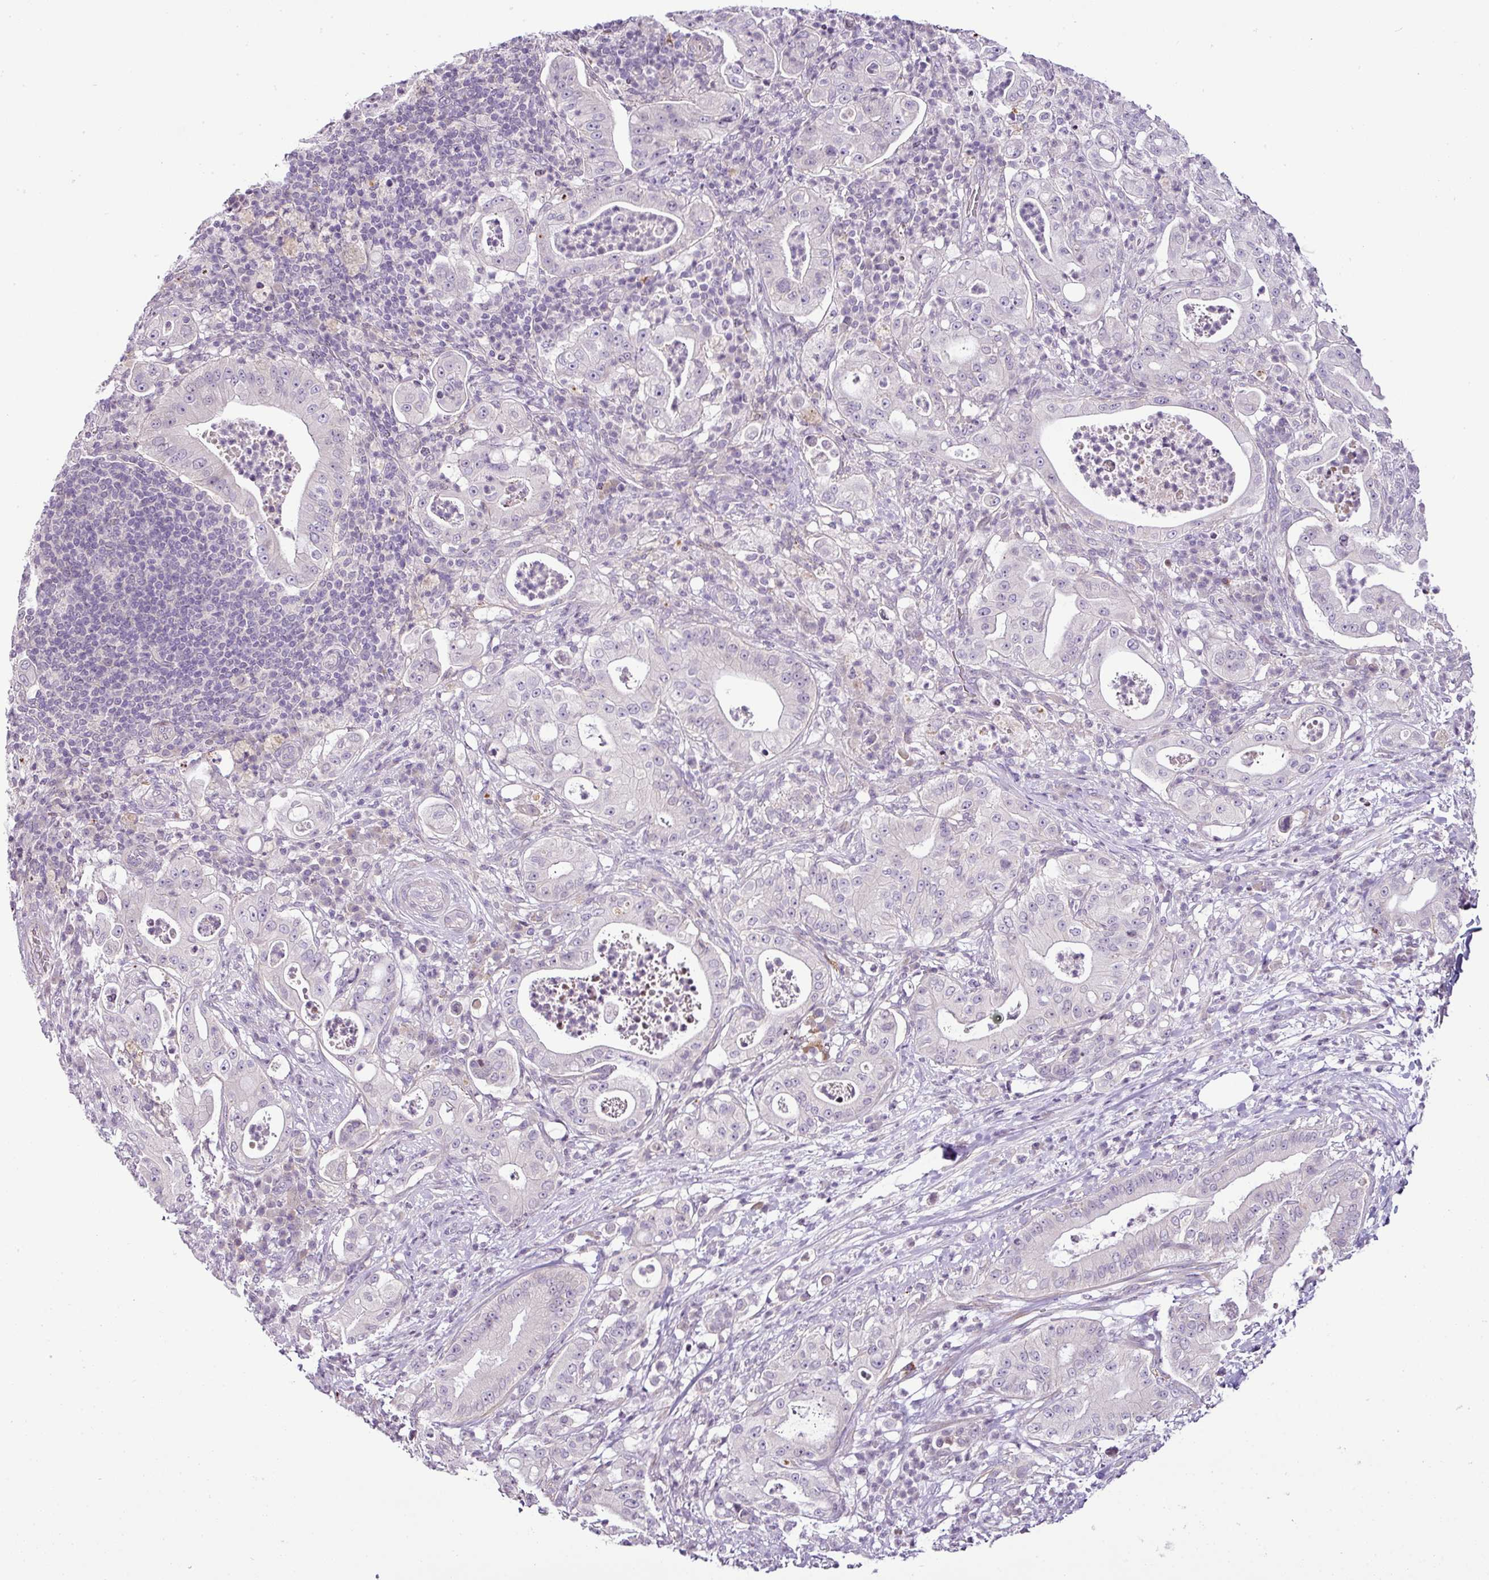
{"staining": {"intensity": "negative", "quantity": "none", "location": "none"}, "tissue": "pancreatic cancer", "cell_type": "Tumor cells", "image_type": "cancer", "snomed": [{"axis": "morphology", "description": "Adenocarcinoma, NOS"}, {"axis": "topography", "description": "Pancreas"}], "caption": "Tumor cells are negative for protein expression in human pancreatic adenocarcinoma.", "gene": "TEX30", "patient": {"sex": "male", "age": 71}}